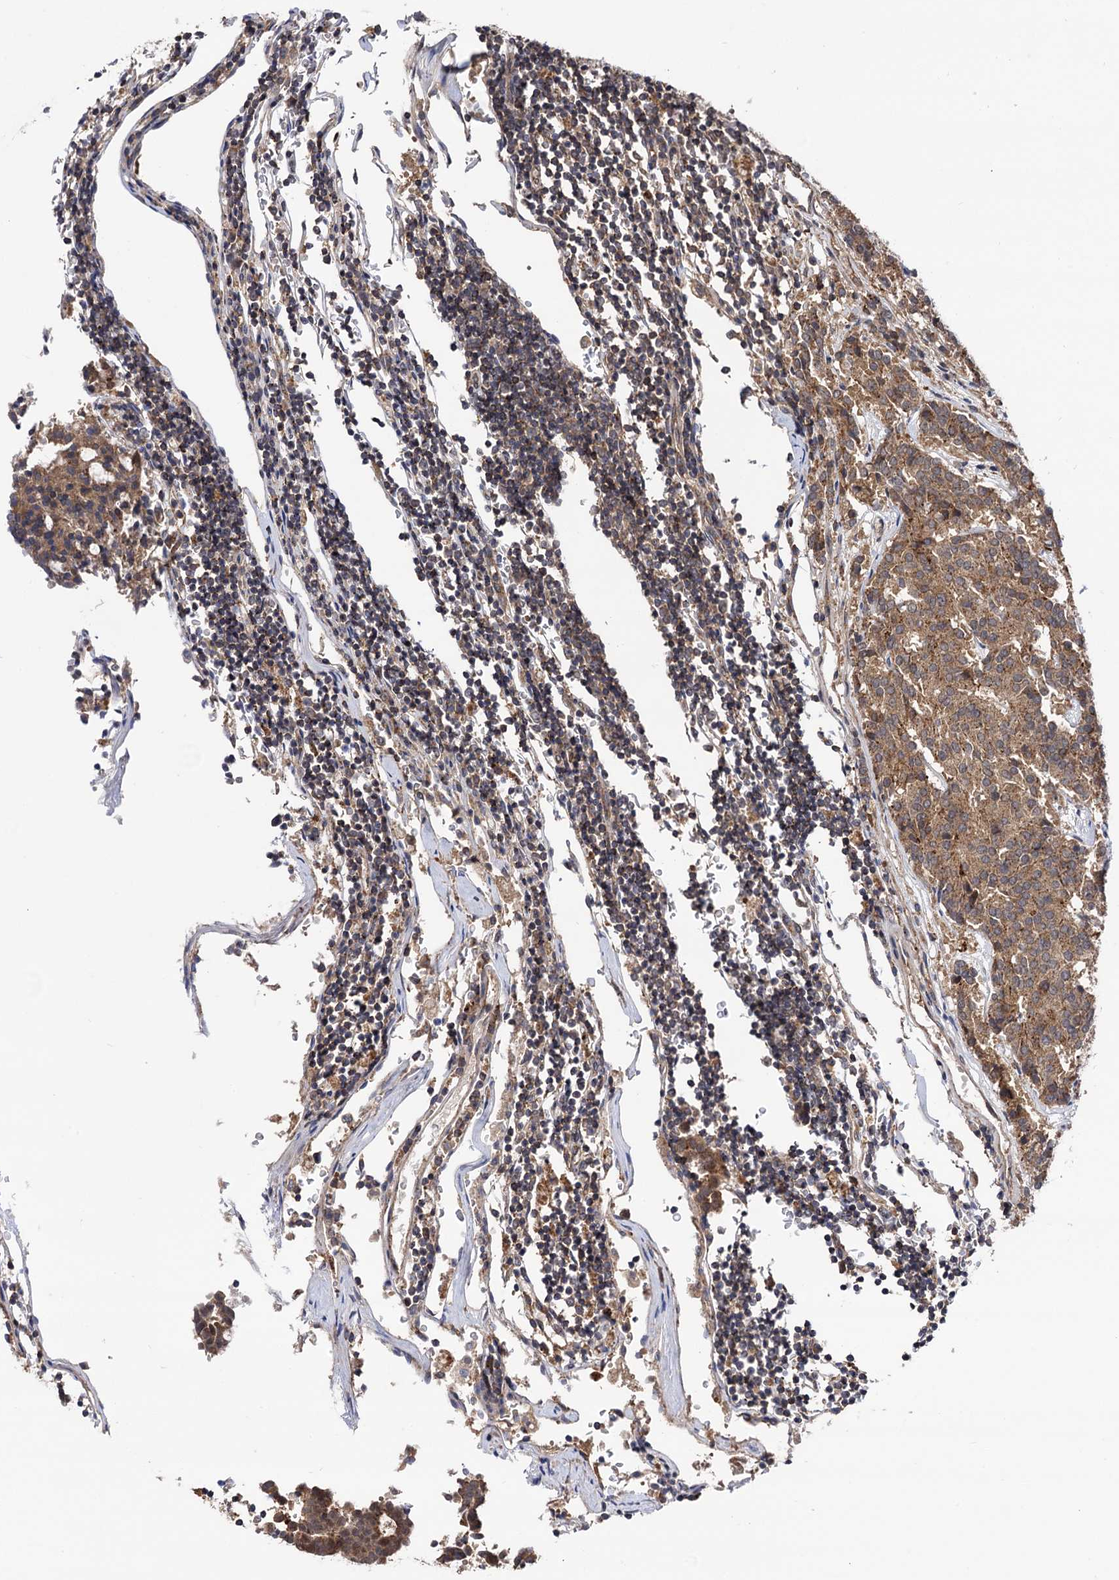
{"staining": {"intensity": "moderate", "quantity": ">75%", "location": "cytoplasmic/membranous"}, "tissue": "carcinoid", "cell_type": "Tumor cells", "image_type": "cancer", "snomed": [{"axis": "morphology", "description": "Carcinoid, malignant, NOS"}, {"axis": "topography", "description": "Pancreas"}], "caption": "Moderate cytoplasmic/membranous positivity for a protein is appreciated in approximately >75% of tumor cells of carcinoid using IHC.", "gene": "MICAL2", "patient": {"sex": "female", "age": 54}}